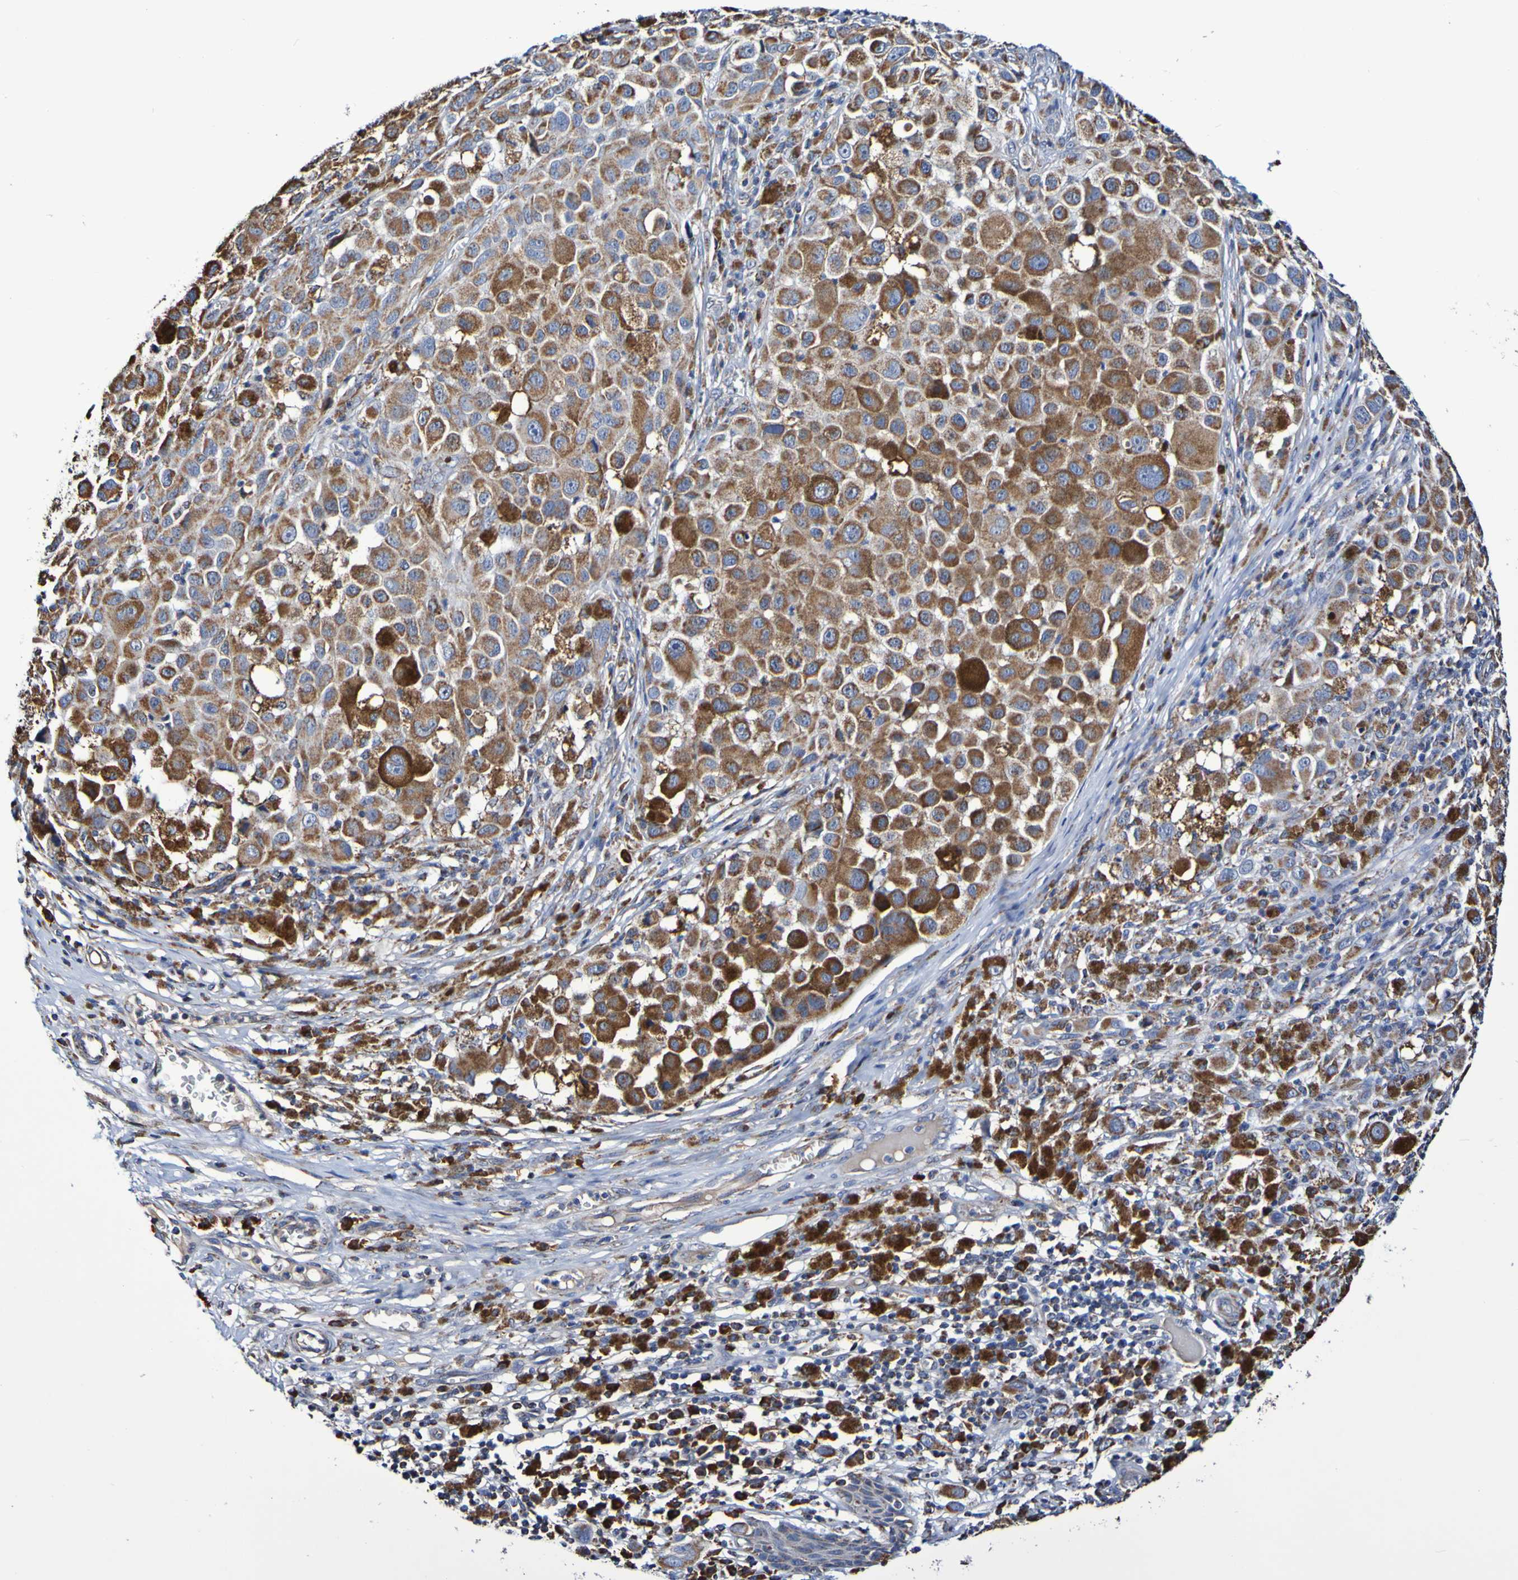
{"staining": {"intensity": "strong", "quantity": ">75%", "location": "cytoplasmic/membranous"}, "tissue": "melanoma", "cell_type": "Tumor cells", "image_type": "cancer", "snomed": [{"axis": "morphology", "description": "Malignant melanoma, NOS"}, {"axis": "topography", "description": "Skin"}], "caption": "Immunohistochemical staining of human melanoma shows strong cytoplasmic/membranous protein positivity in about >75% of tumor cells.", "gene": "IL18R1", "patient": {"sex": "male", "age": 96}}